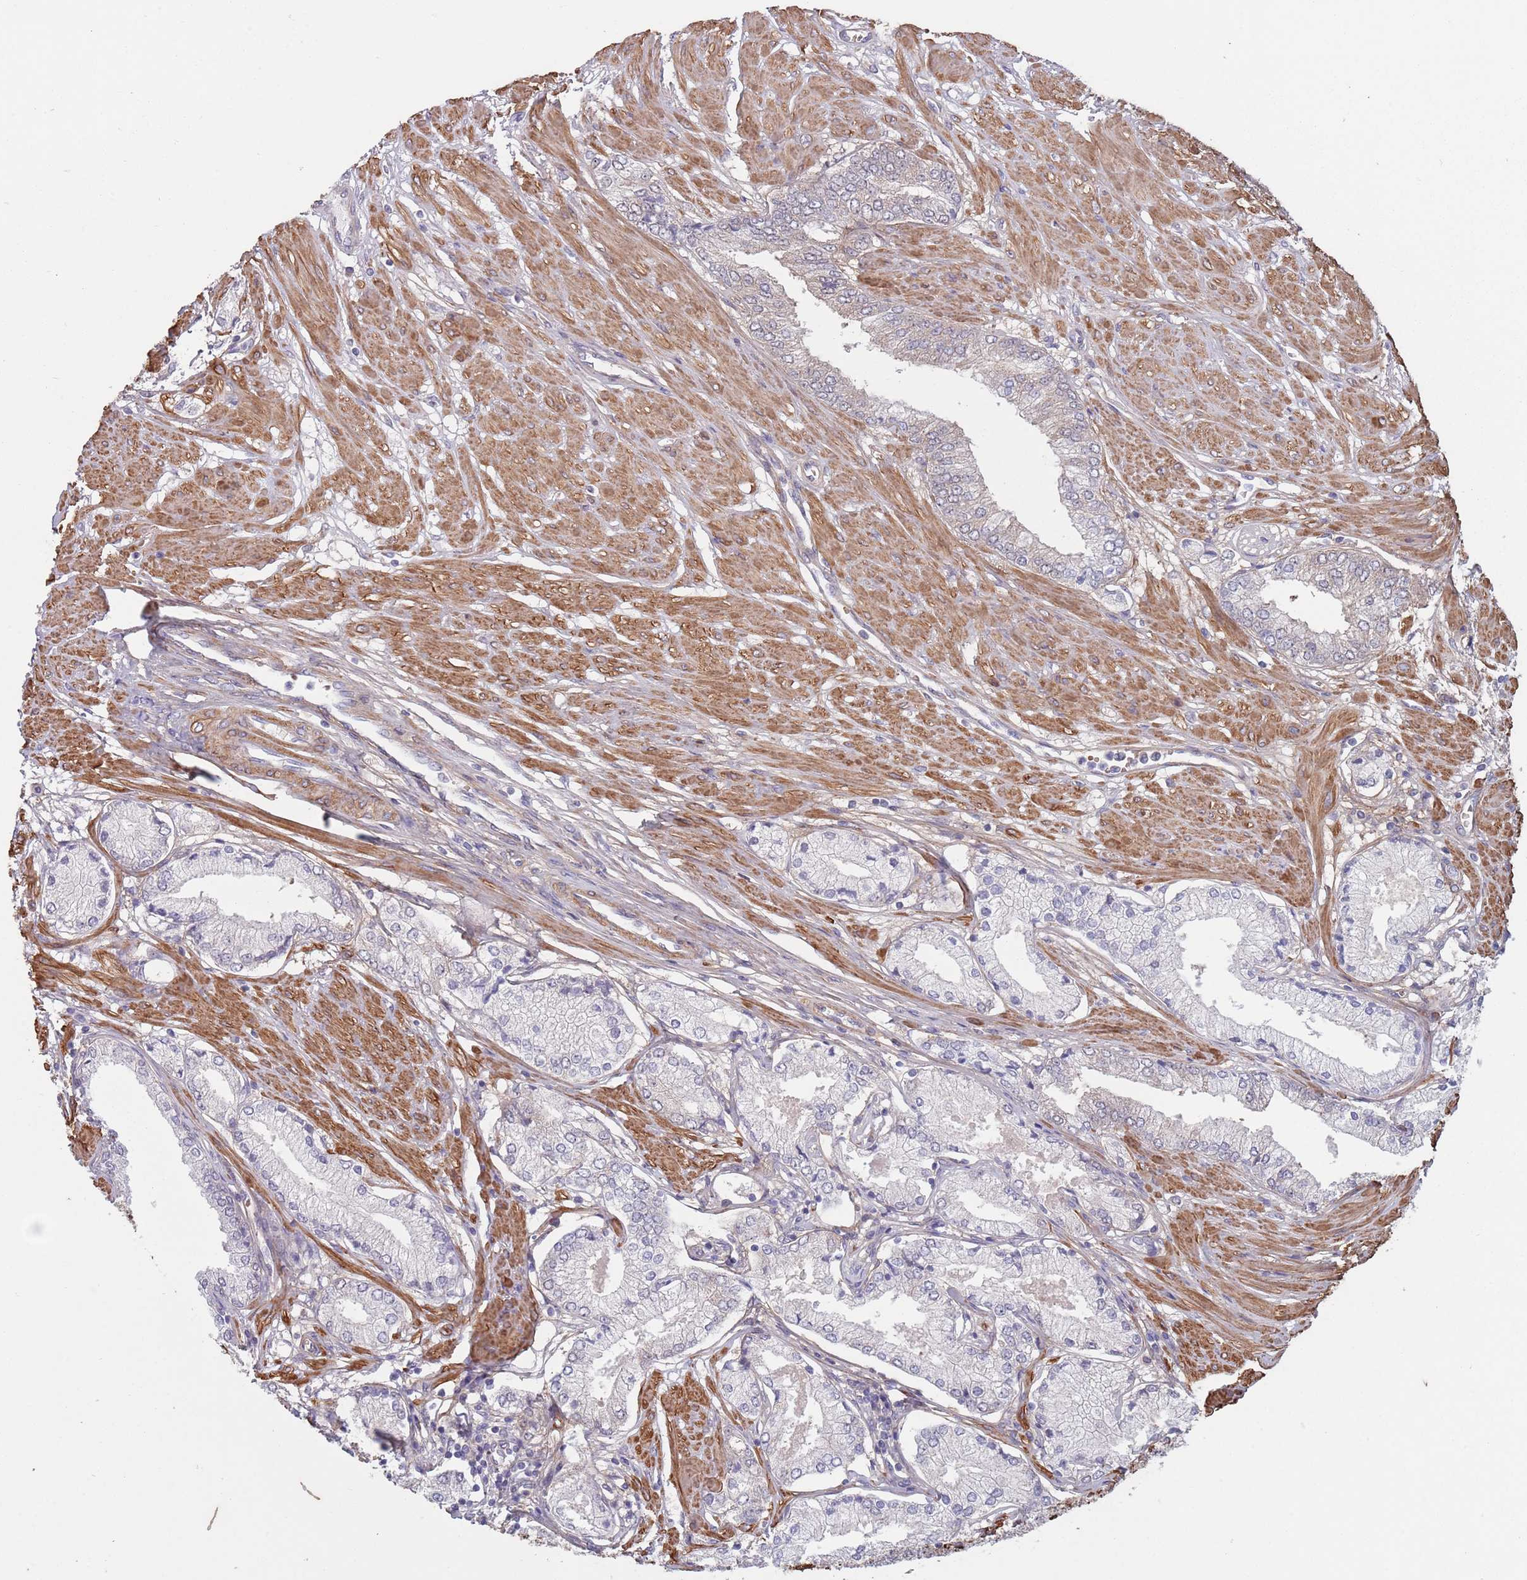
{"staining": {"intensity": "negative", "quantity": "none", "location": "none"}, "tissue": "prostate cancer", "cell_type": "Tumor cells", "image_type": "cancer", "snomed": [{"axis": "morphology", "description": "Adenocarcinoma, High grade"}, {"axis": "topography", "description": "Prostate and seminal vesicle, NOS"}], "caption": "Immunohistochemistry image of neoplastic tissue: prostate high-grade adenocarcinoma stained with DAB reveals no significant protein positivity in tumor cells.", "gene": "CLNS1A", "patient": {"sex": "male", "age": 64}}